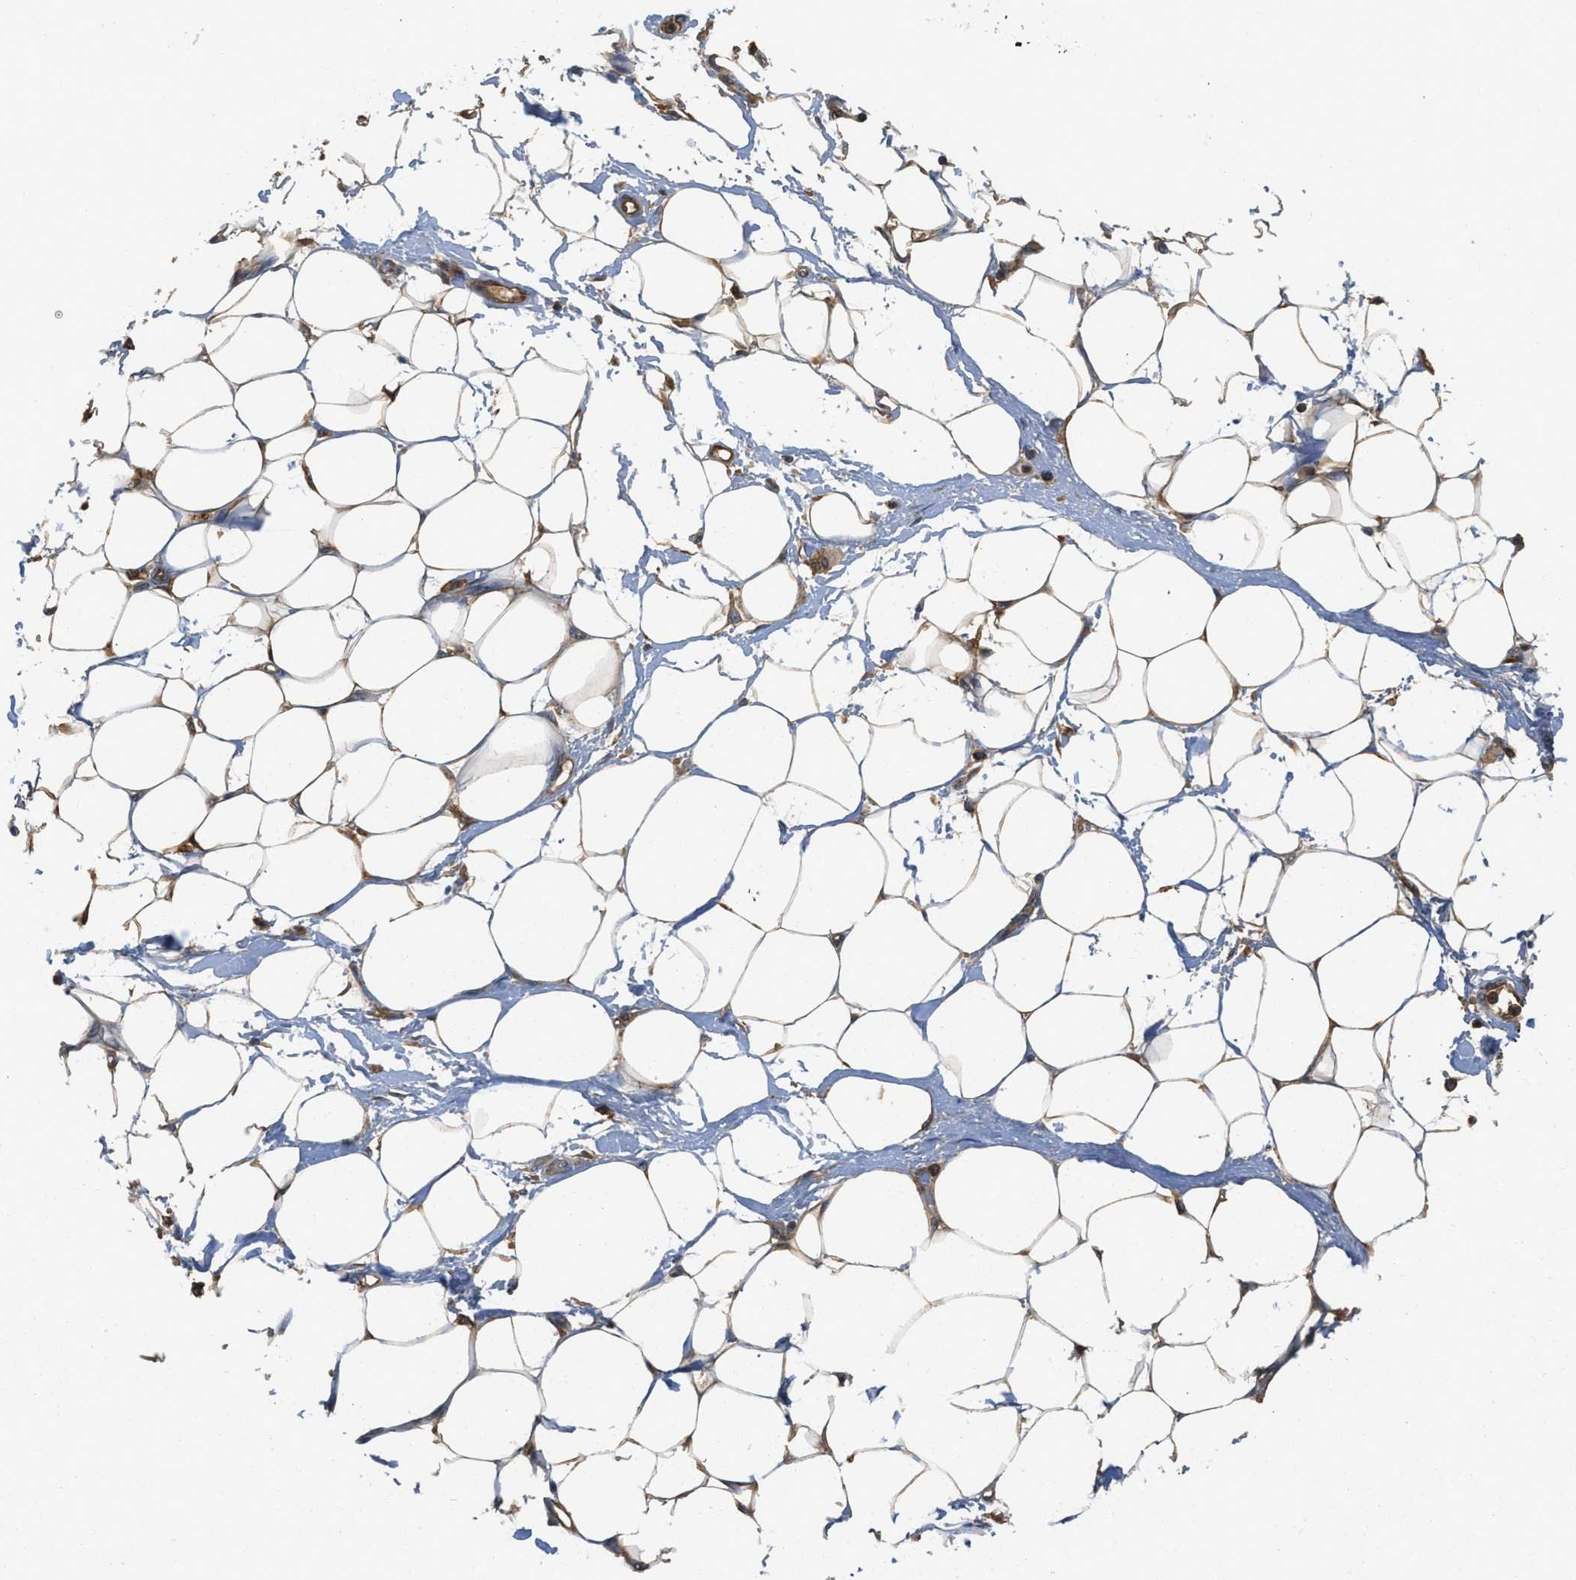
{"staining": {"intensity": "moderate", "quantity": ">75%", "location": "cytoplasmic/membranous"}, "tissue": "adipose tissue", "cell_type": "Adipocytes", "image_type": "normal", "snomed": [{"axis": "morphology", "description": "Normal tissue, NOS"}, {"axis": "morphology", "description": "Urothelial carcinoma, High grade"}, {"axis": "topography", "description": "Vascular tissue"}, {"axis": "topography", "description": "Urinary bladder"}], "caption": "Protein expression by immunohistochemistry (IHC) shows moderate cytoplasmic/membranous expression in approximately >75% of adipocytes in unremarkable adipose tissue. (DAB (3,3'-diaminobenzidine) = brown stain, brightfield microscopy at high magnification).", "gene": "BCAP31", "patient": {"sex": "female", "age": 56}}